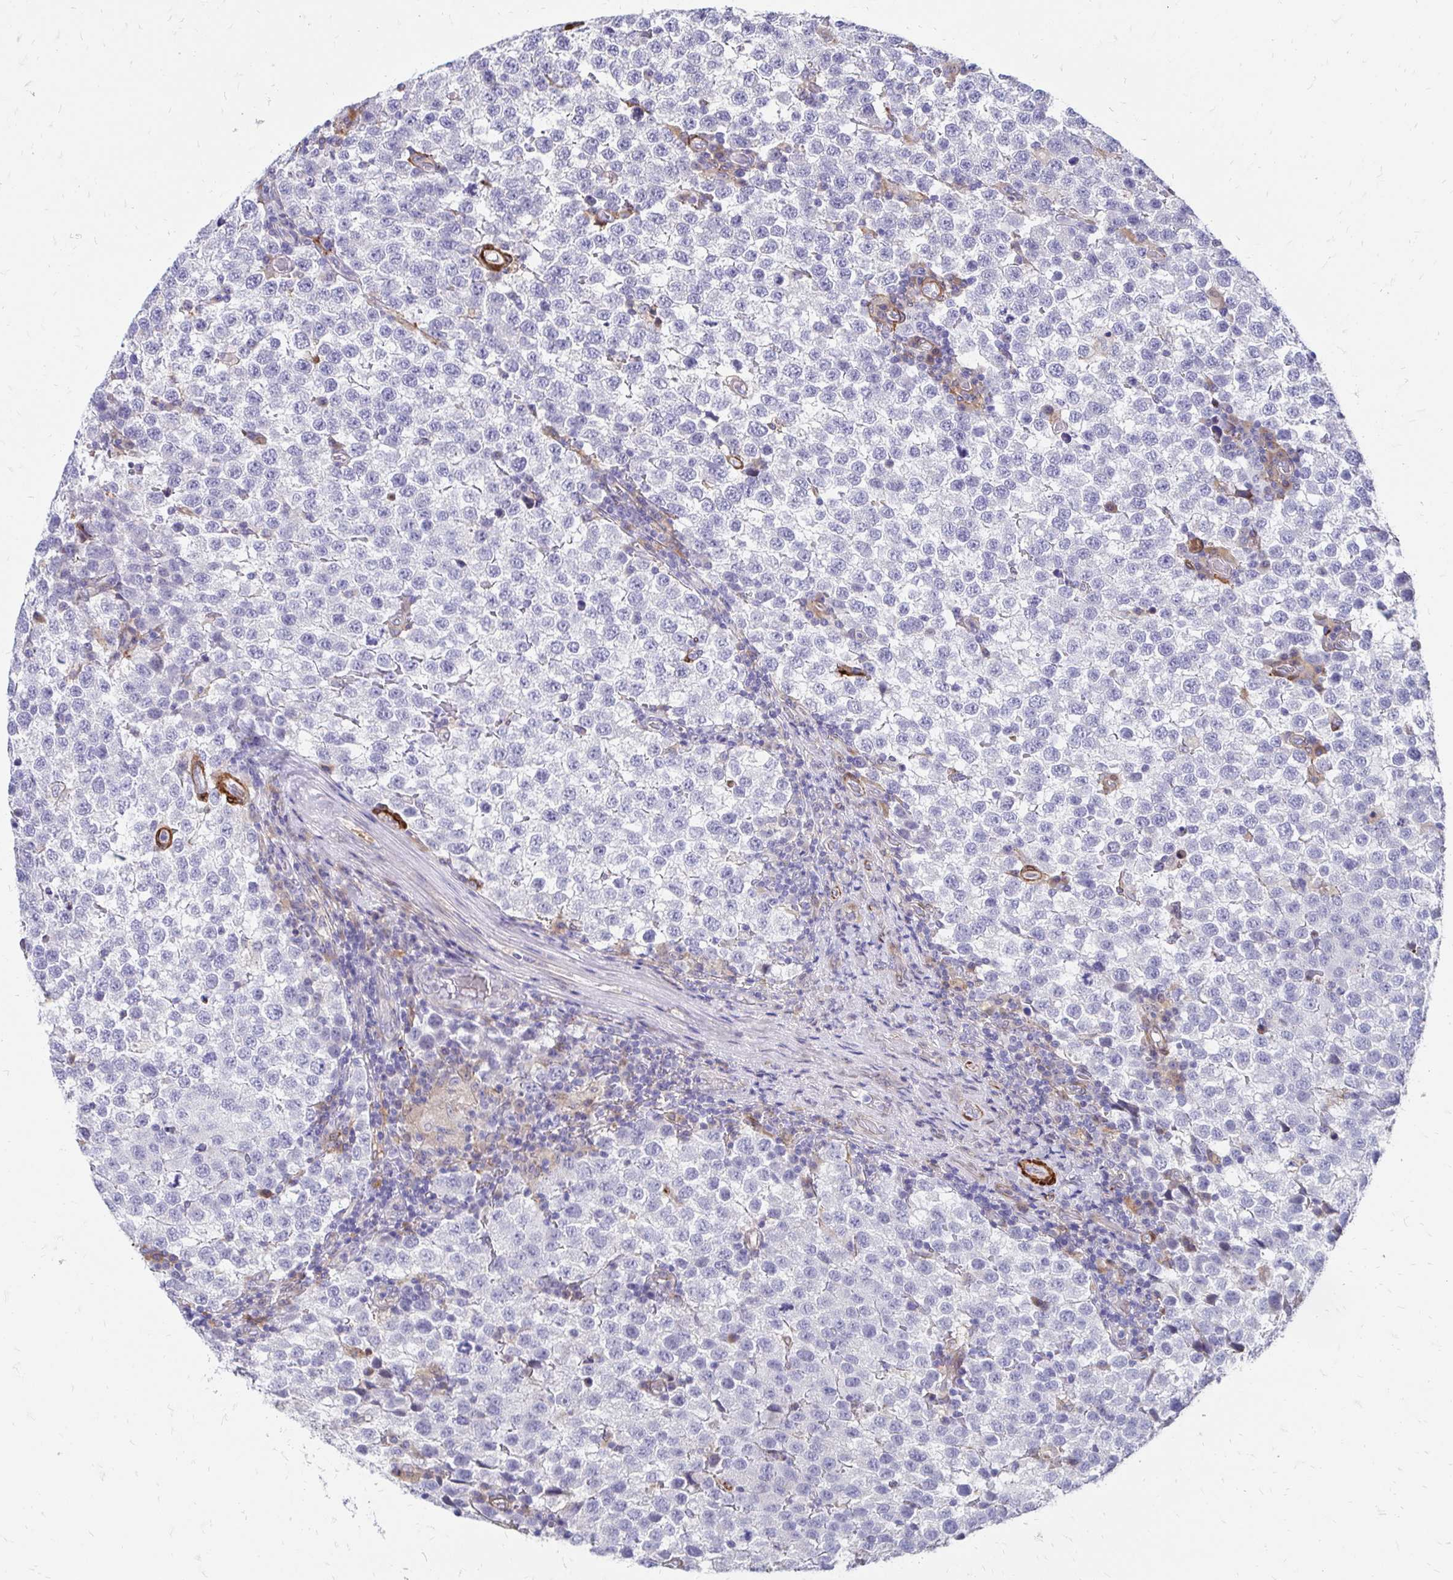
{"staining": {"intensity": "negative", "quantity": "none", "location": "none"}, "tissue": "testis cancer", "cell_type": "Tumor cells", "image_type": "cancer", "snomed": [{"axis": "morphology", "description": "Seminoma, NOS"}, {"axis": "topography", "description": "Testis"}], "caption": "This image is of testis seminoma stained with IHC to label a protein in brown with the nuclei are counter-stained blue. There is no positivity in tumor cells. (Stains: DAB IHC with hematoxylin counter stain, Microscopy: brightfield microscopy at high magnification).", "gene": "CDKL1", "patient": {"sex": "male", "age": 34}}